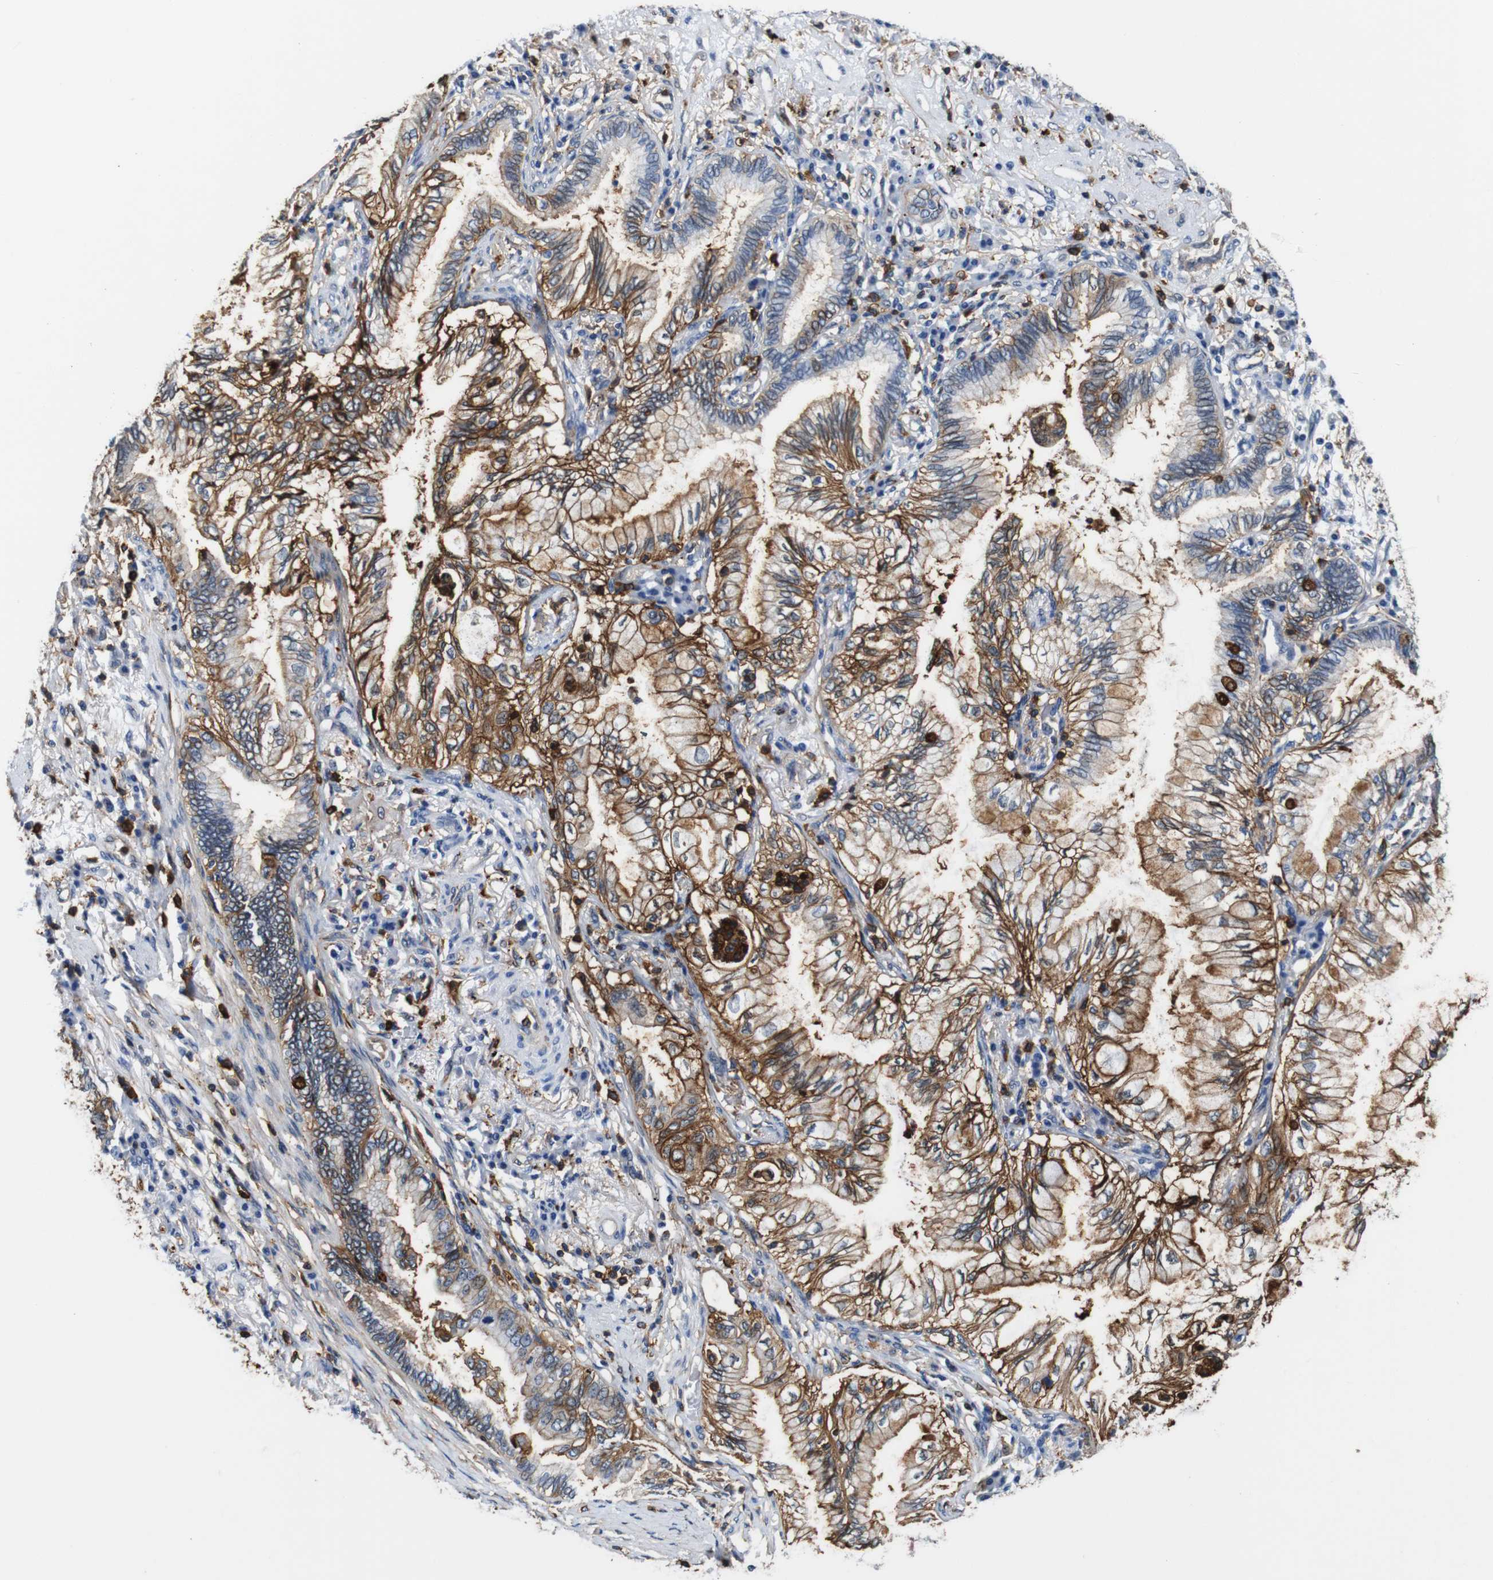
{"staining": {"intensity": "strong", "quantity": ">75%", "location": "cytoplasmic/membranous"}, "tissue": "lung cancer", "cell_type": "Tumor cells", "image_type": "cancer", "snomed": [{"axis": "morphology", "description": "Normal tissue, NOS"}, {"axis": "morphology", "description": "Adenocarcinoma, NOS"}, {"axis": "topography", "description": "Bronchus"}, {"axis": "topography", "description": "Lung"}], "caption": "Protein expression analysis of human lung cancer reveals strong cytoplasmic/membranous staining in approximately >75% of tumor cells.", "gene": "ANXA1", "patient": {"sex": "female", "age": 70}}